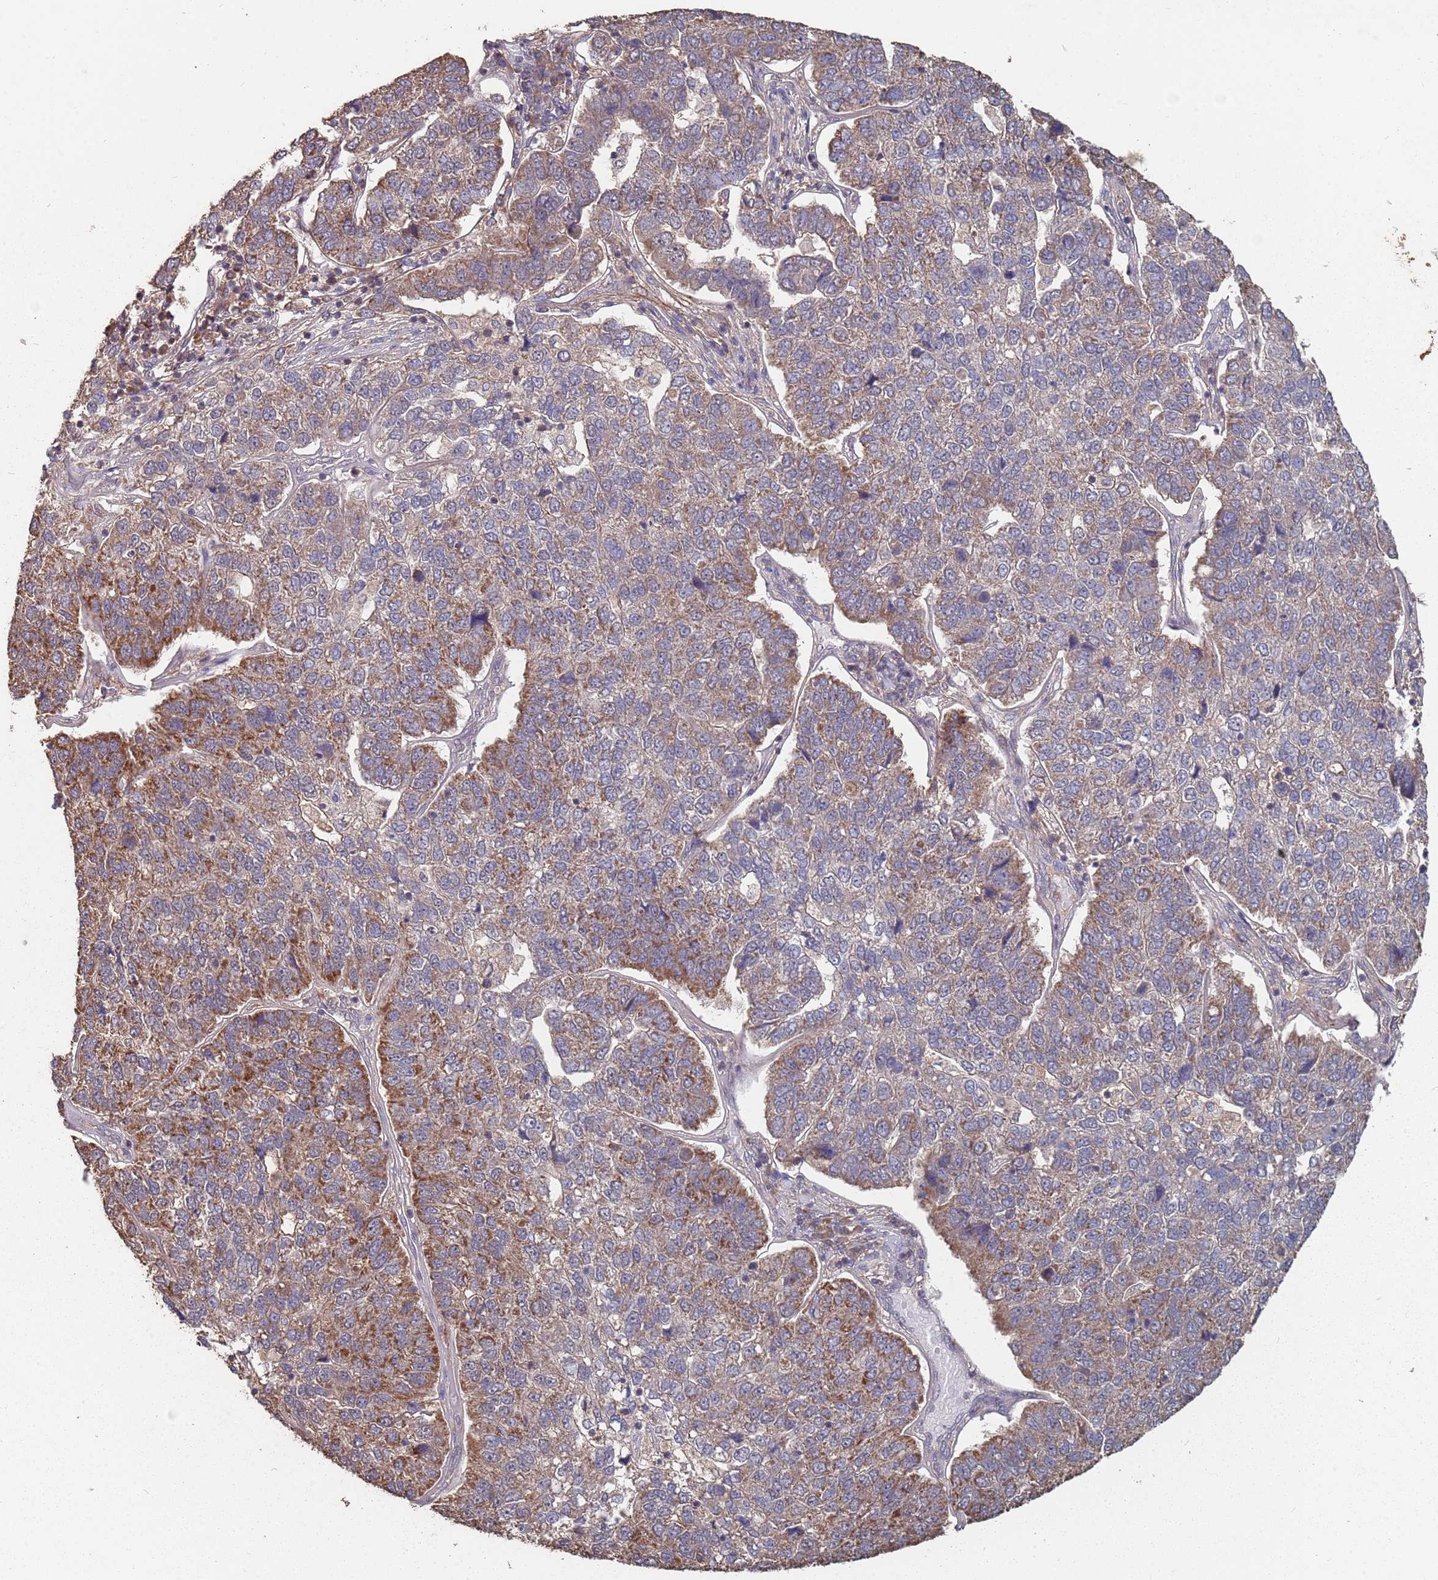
{"staining": {"intensity": "strong", "quantity": "25%-75%", "location": "cytoplasmic/membranous"}, "tissue": "pancreatic cancer", "cell_type": "Tumor cells", "image_type": "cancer", "snomed": [{"axis": "morphology", "description": "Adenocarcinoma, NOS"}, {"axis": "topography", "description": "Pancreas"}], "caption": "DAB immunohistochemical staining of human pancreatic adenocarcinoma exhibits strong cytoplasmic/membranous protein expression in approximately 25%-75% of tumor cells. The staining was performed using DAB (3,3'-diaminobenzidine) to visualize the protein expression in brown, while the nuclei were stained in blue with hematoxylin (Magnification: 20x).", "gene": "PRORP", "patient": {"sex": "female", "age": 61}}